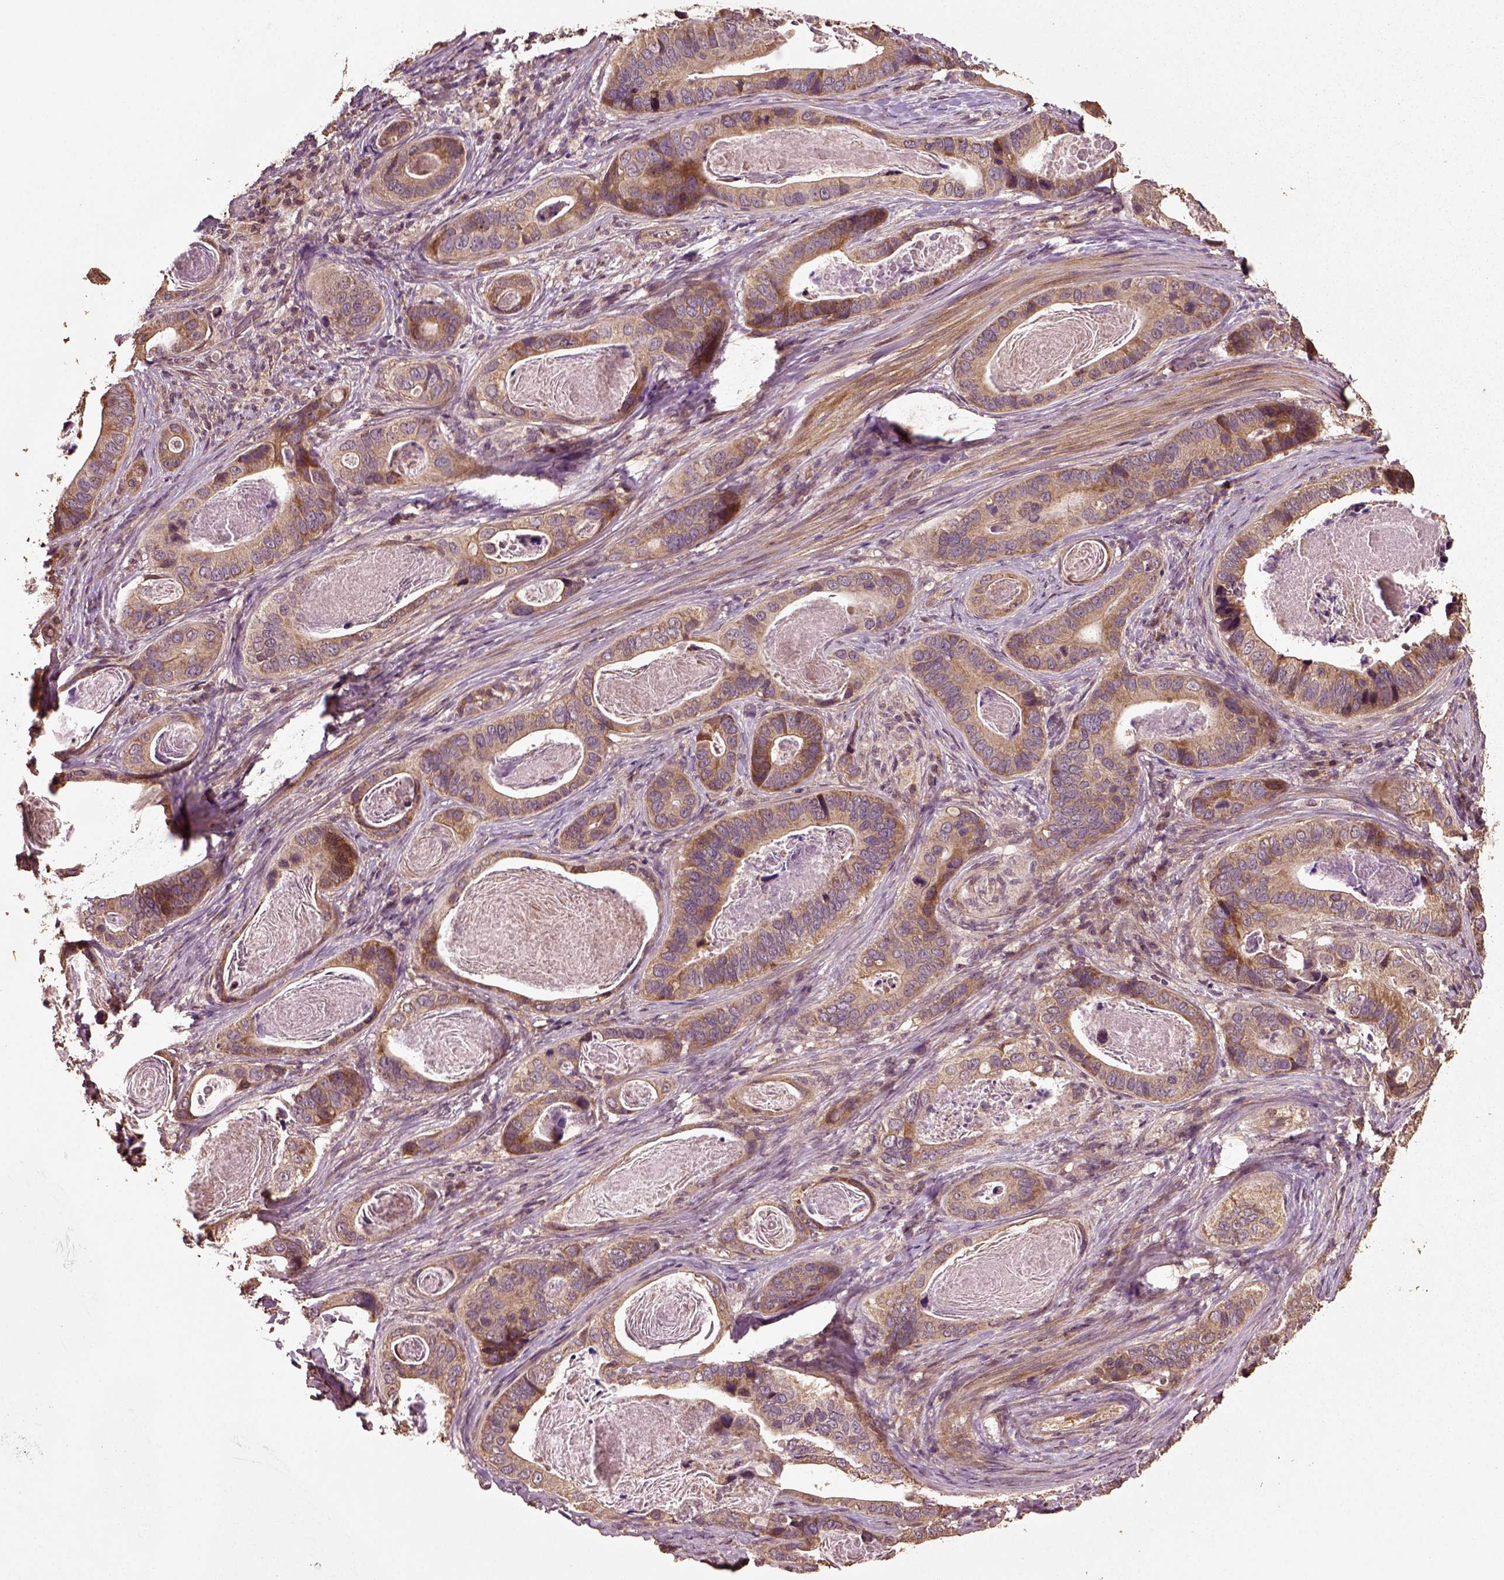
{"staining": {"intensity": "moderate", "quantity": ">75%", "location": "cytoplasmic/membranous"}, "tissue": "stomach cancer", "cell_type": "Tumor cells", "image_type": "cancer", "snomed": [{"axis": "morphology", "description": "Adenocarcinoma, NOS"}, {"axis": "topography", "description": "Stomach"}], "caption": "Stomach cancer (adenocarcinoma) stained with DAB IHC shows medium levels of moderate cytoplasmic/membranous expression in about >75% of tumor cells.", "gene": "ERV3-1", "patient": {"sex": "male", "age": 84}}